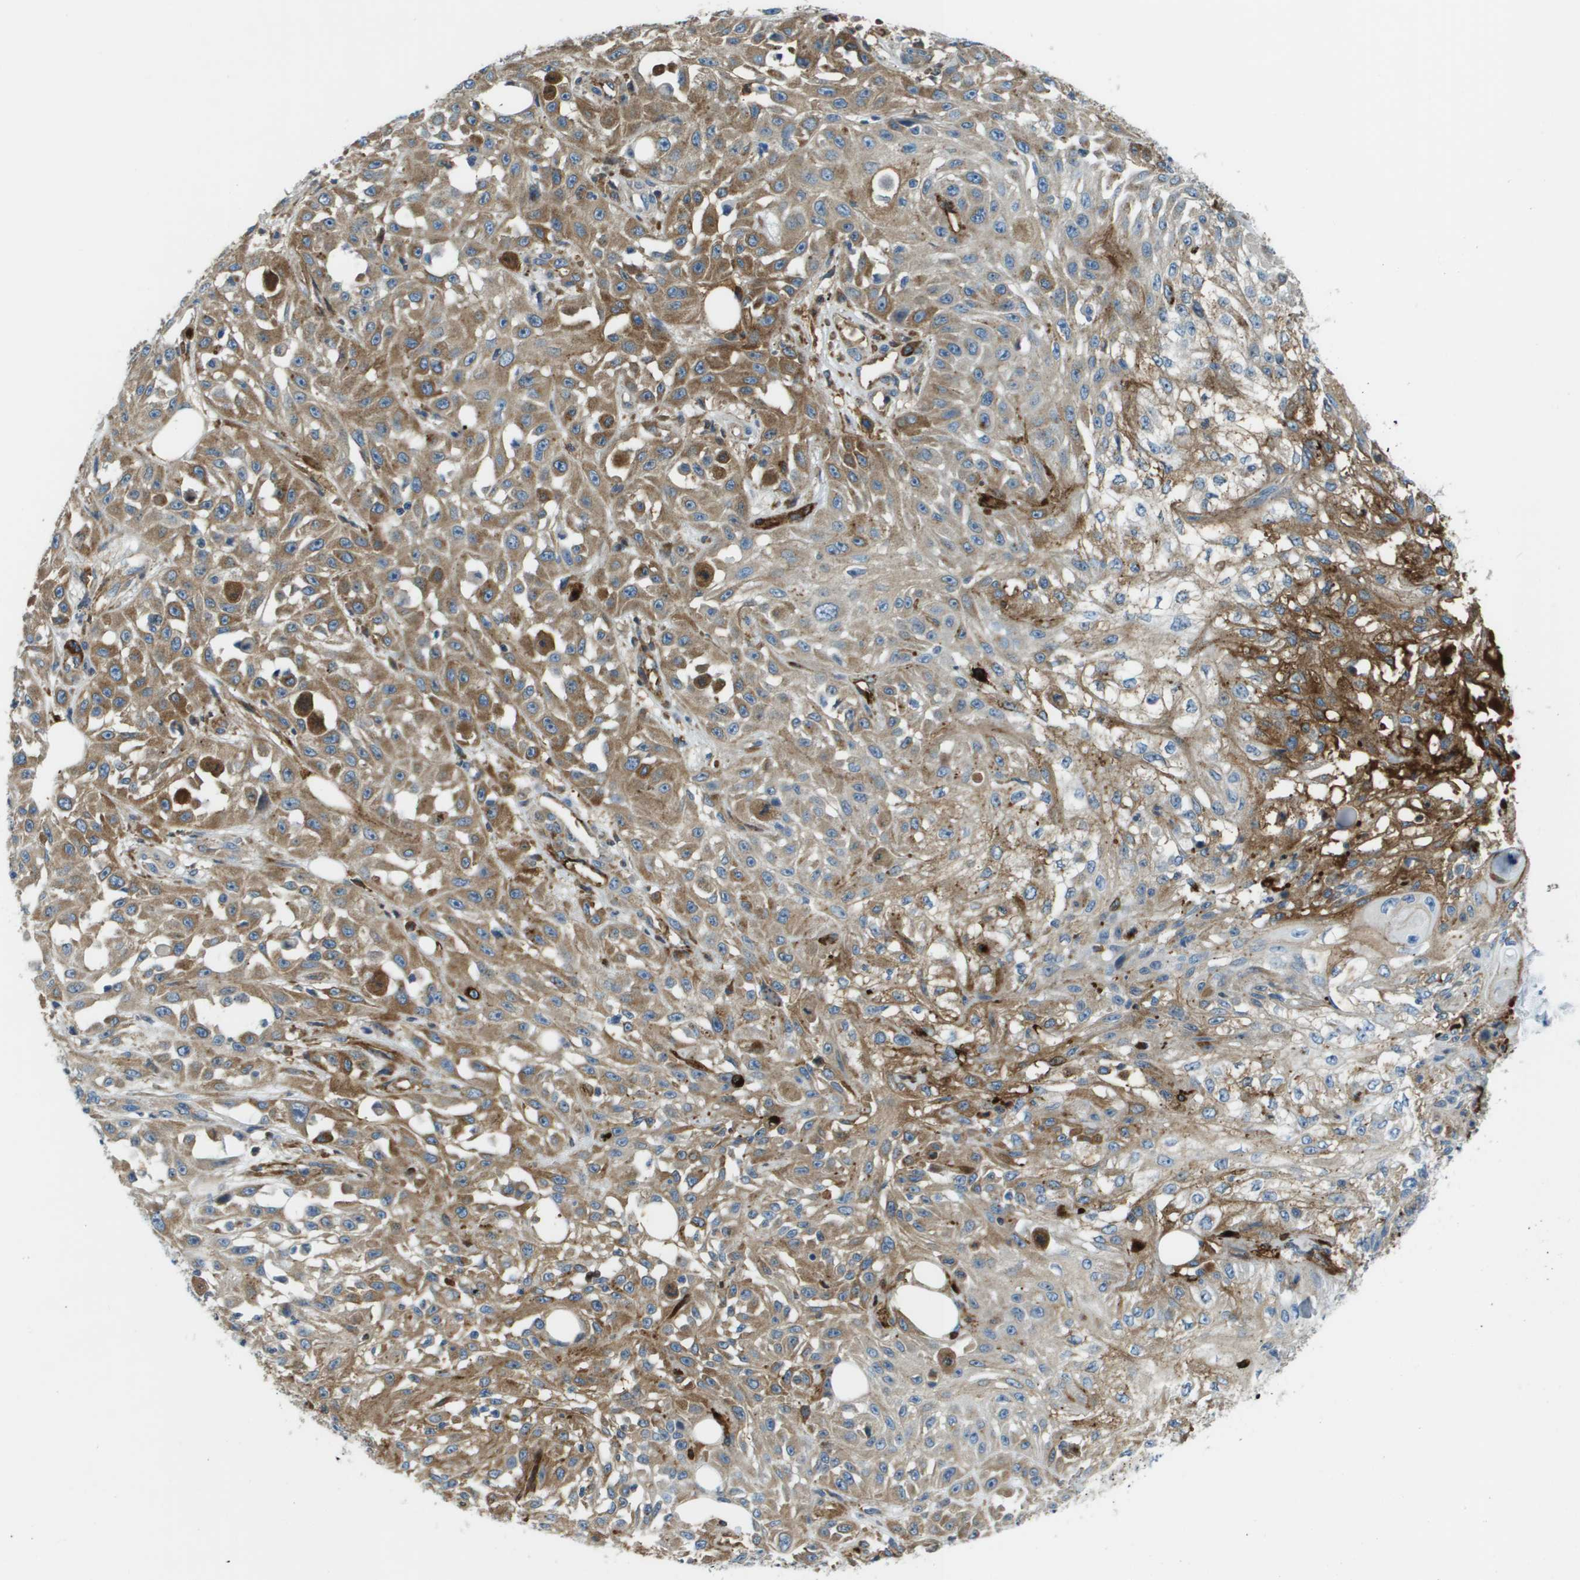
{"staining": {"intensity": "moderate", "quantity": ">75%", "location": "cytoplasmic/membranous"}, "tissue": "skin cancer", "cell_type": "Tumor cells", "image_type": "cancer", "snomed": [{"axis": "morphology", "description": "Squamous cell carcinoma, NOS"}, {"axis": "morphology", "description": "Squamous cell carcinoma, metastatic, NOS"}, {"axis": "topography", "description": "Skin"}, {"axis": "topography", "description": "Lymph node"}], "caption": "Moderate cytoplasmic/membranous positivity is identified in about >75% of tumor cells in squamous cell carcinoma (skin).", "gene": "SDC1", "patient": {"sex": "male", "age": 75}}